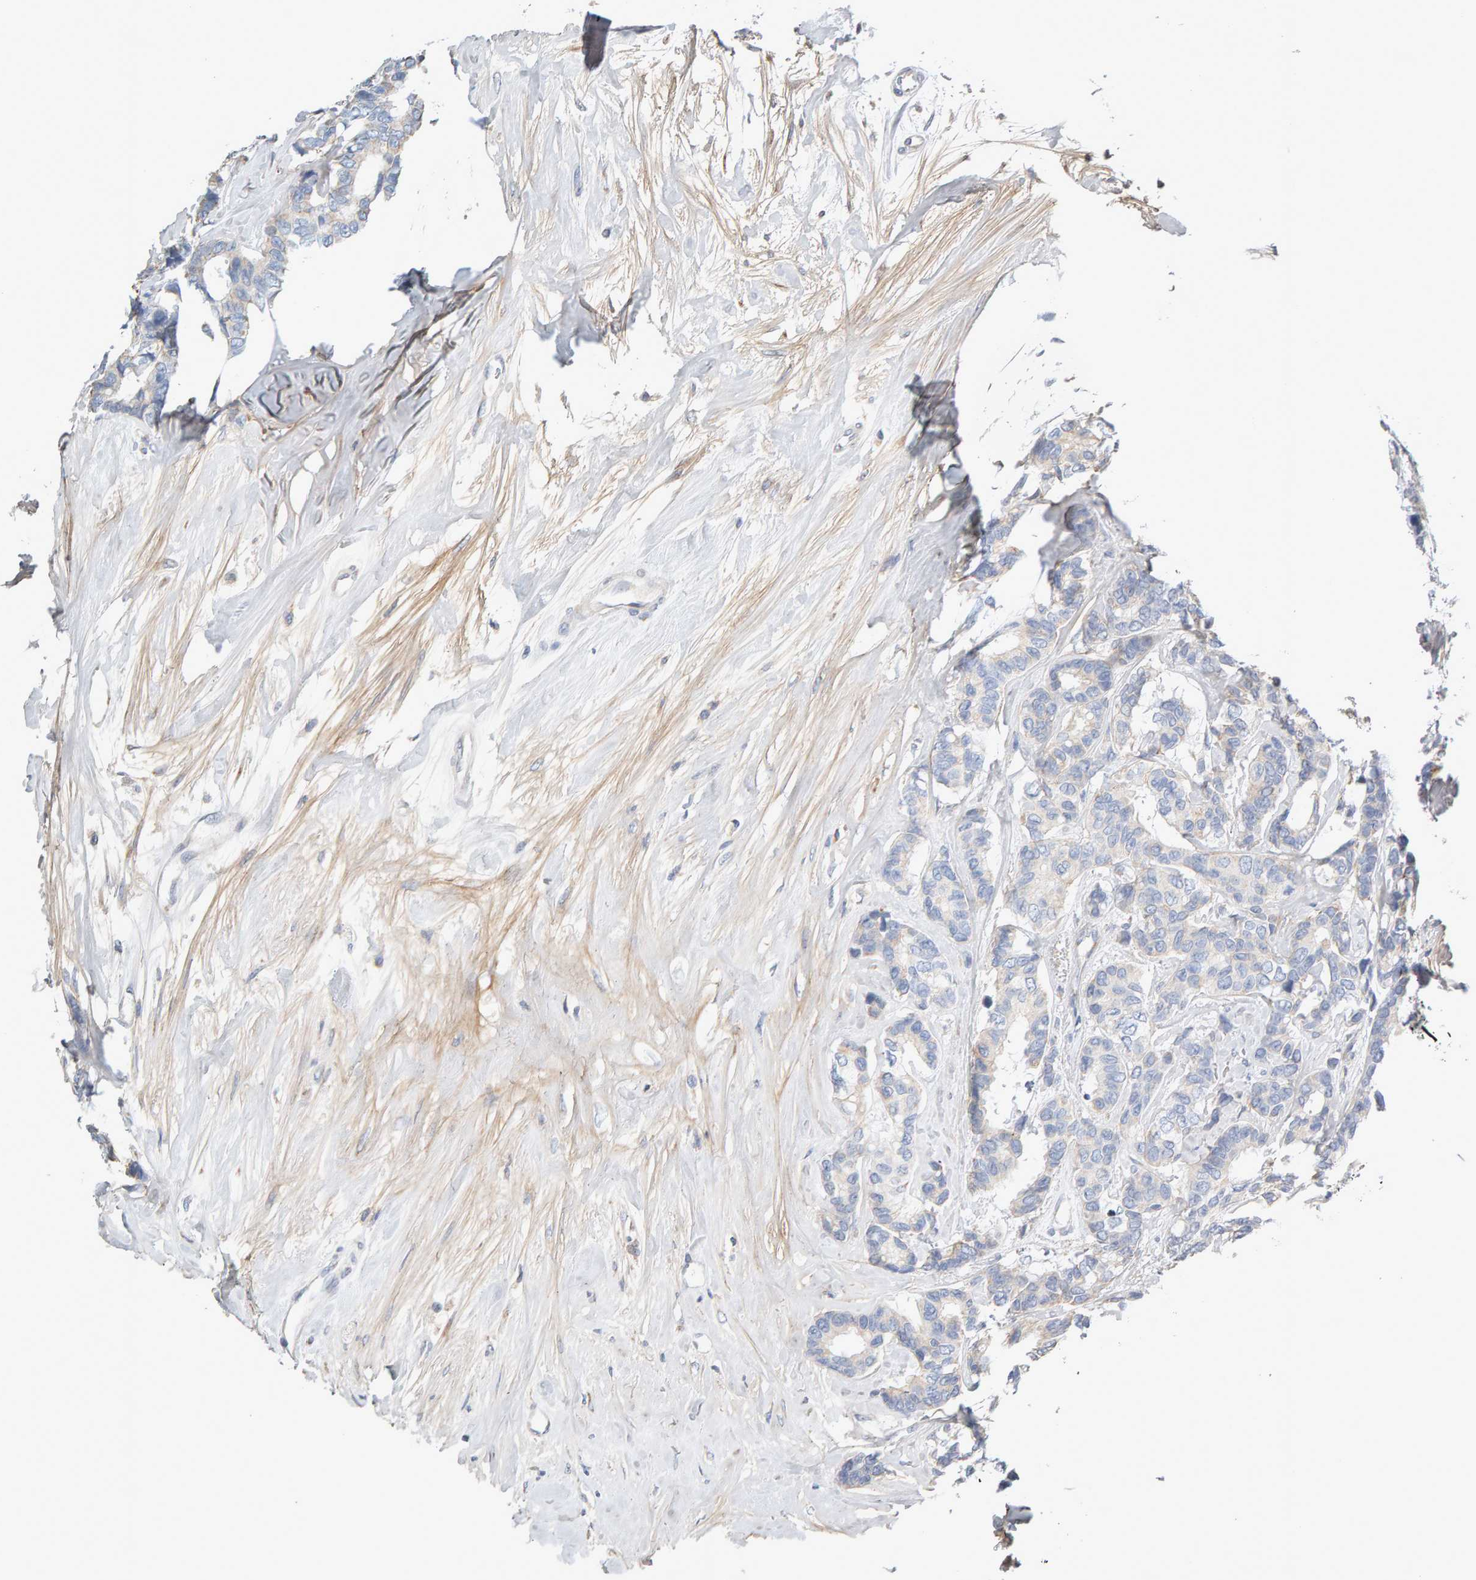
{"staining": {"intensity": "negative", "quantity": "none", "location": "none"}, "tissue": "breast cancer", "cell_type": "Tumor cells", "image_type": "cancer", "snomed": [{"axis": "morphology", "description": "Duct carcinoma"}, {"axis": "topography", "description": "Breast"}], "caption": "Tumor cells are negative for brown protein staining in infiltrating ductal carcinoma (breast).", "gene": "ENGASE", "patient": {"sex": "female", "age": 87}}